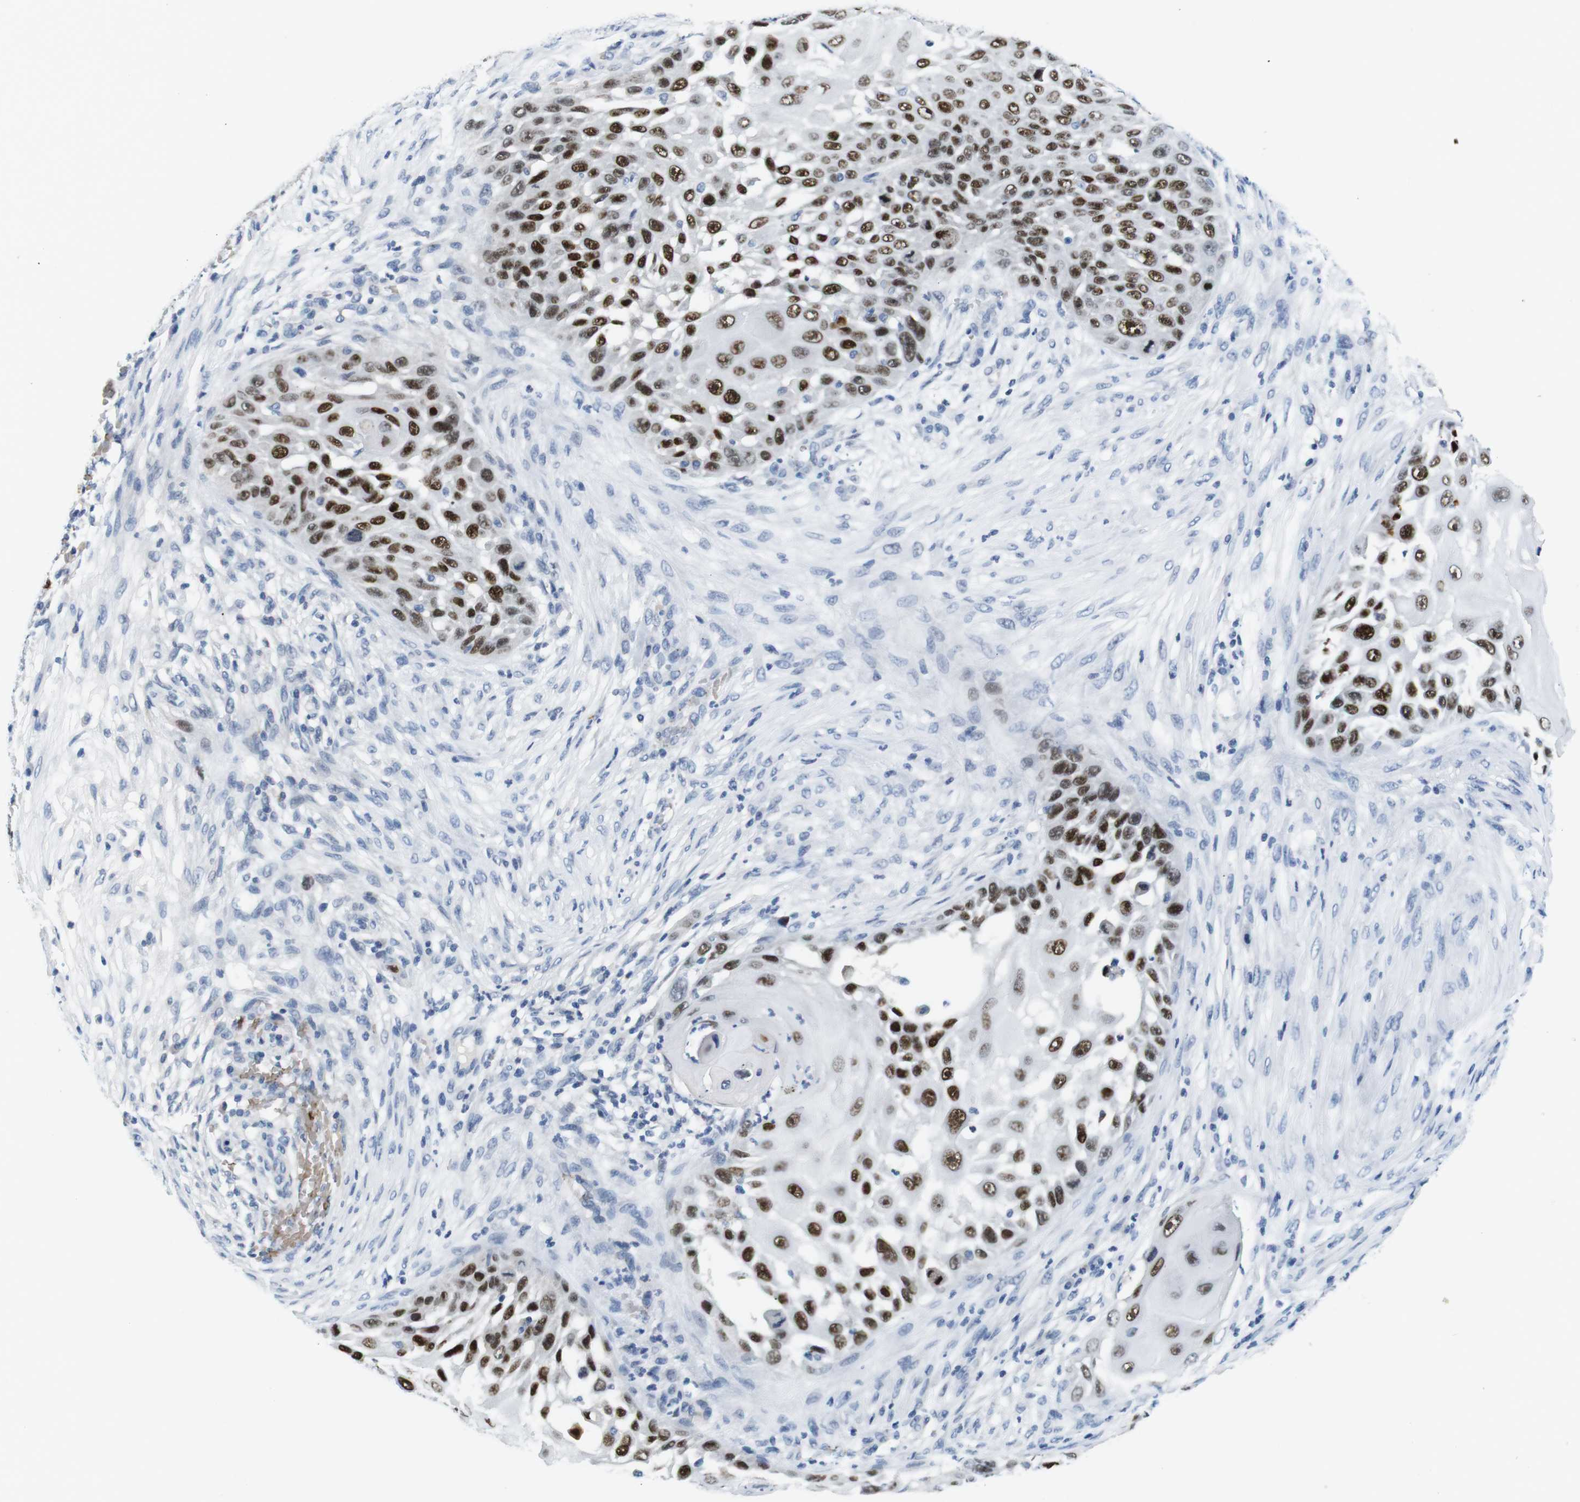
{"staining": {"intensity": "strong", "quantity": ">75%", "location": "nuclear"}, "tissue": "skin cancer", "cell_type": "Tumor cells", "image_type": "cancer", "snomed": [{"axis": "morphology", "description": "Squamous cell carcinoma, NOS"}, {"axis": "topography", "description": "Skin"}], "caption": "This photomicrograph shows IHC staining of human squamous cell carcinoma (skin), with high strong nuclear staining in about >75% of tumor cells.", "gene": "TFAP2C", "patient": {"sex": "female", "age": 44}}